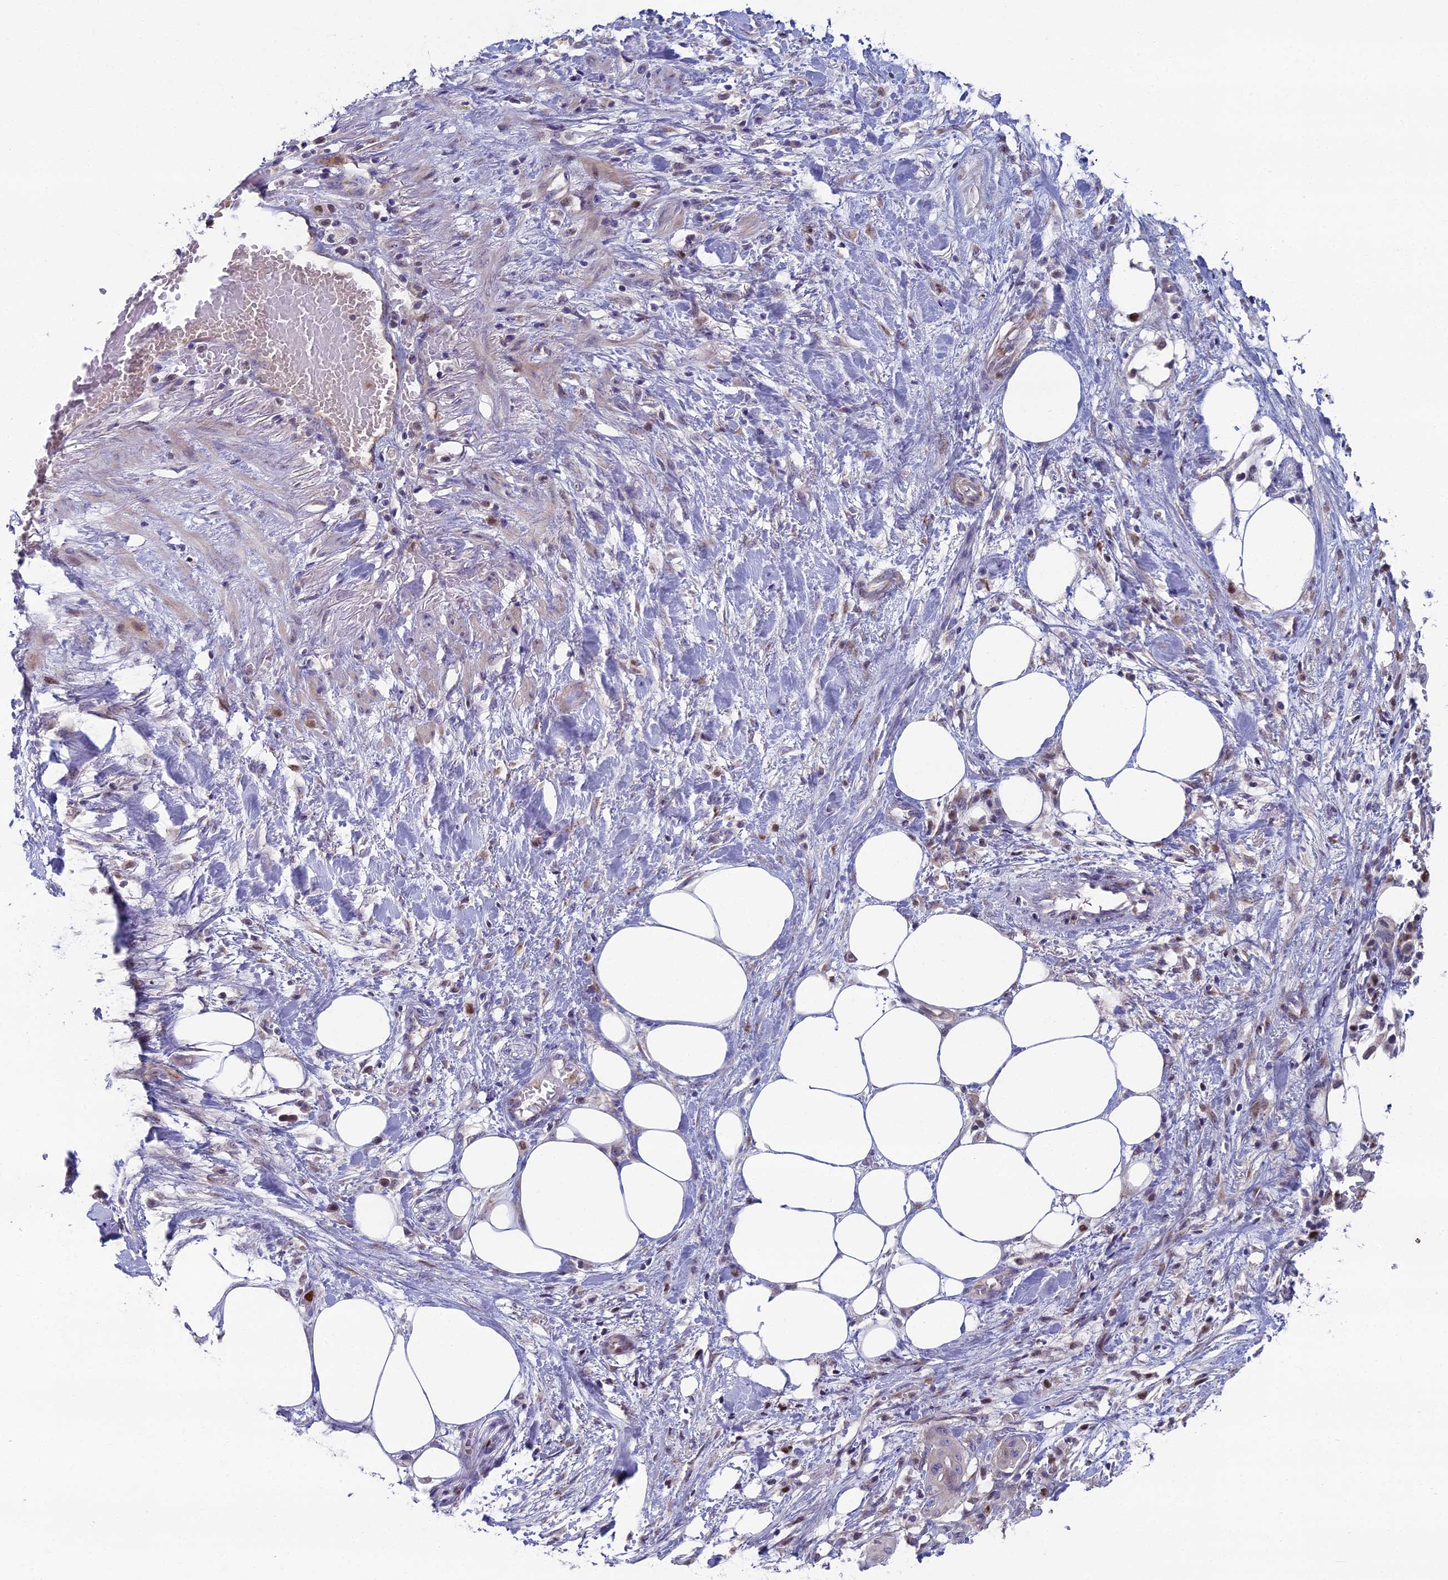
{"staining": {"intensity": "moderate", "quantity": "<25%", "location": "nuclear"}, "tissue": "pancreatic cancer", "cell_type": "Tumor cells", "image_type": "cancer", "snomed": [{"axis": "morphology", "description": "Adenocarcinoma, NOS"}, {"axis": "topography", "description": "Pancreas"}], "caption": "Immunohistochemical staining of adenocarcinoma (pancreatic) shows low levels of moderate nuclear staining in about <25% of tumor cells.", "gene": "LIG1", "patient": {"sex": "male", "age": 68}}